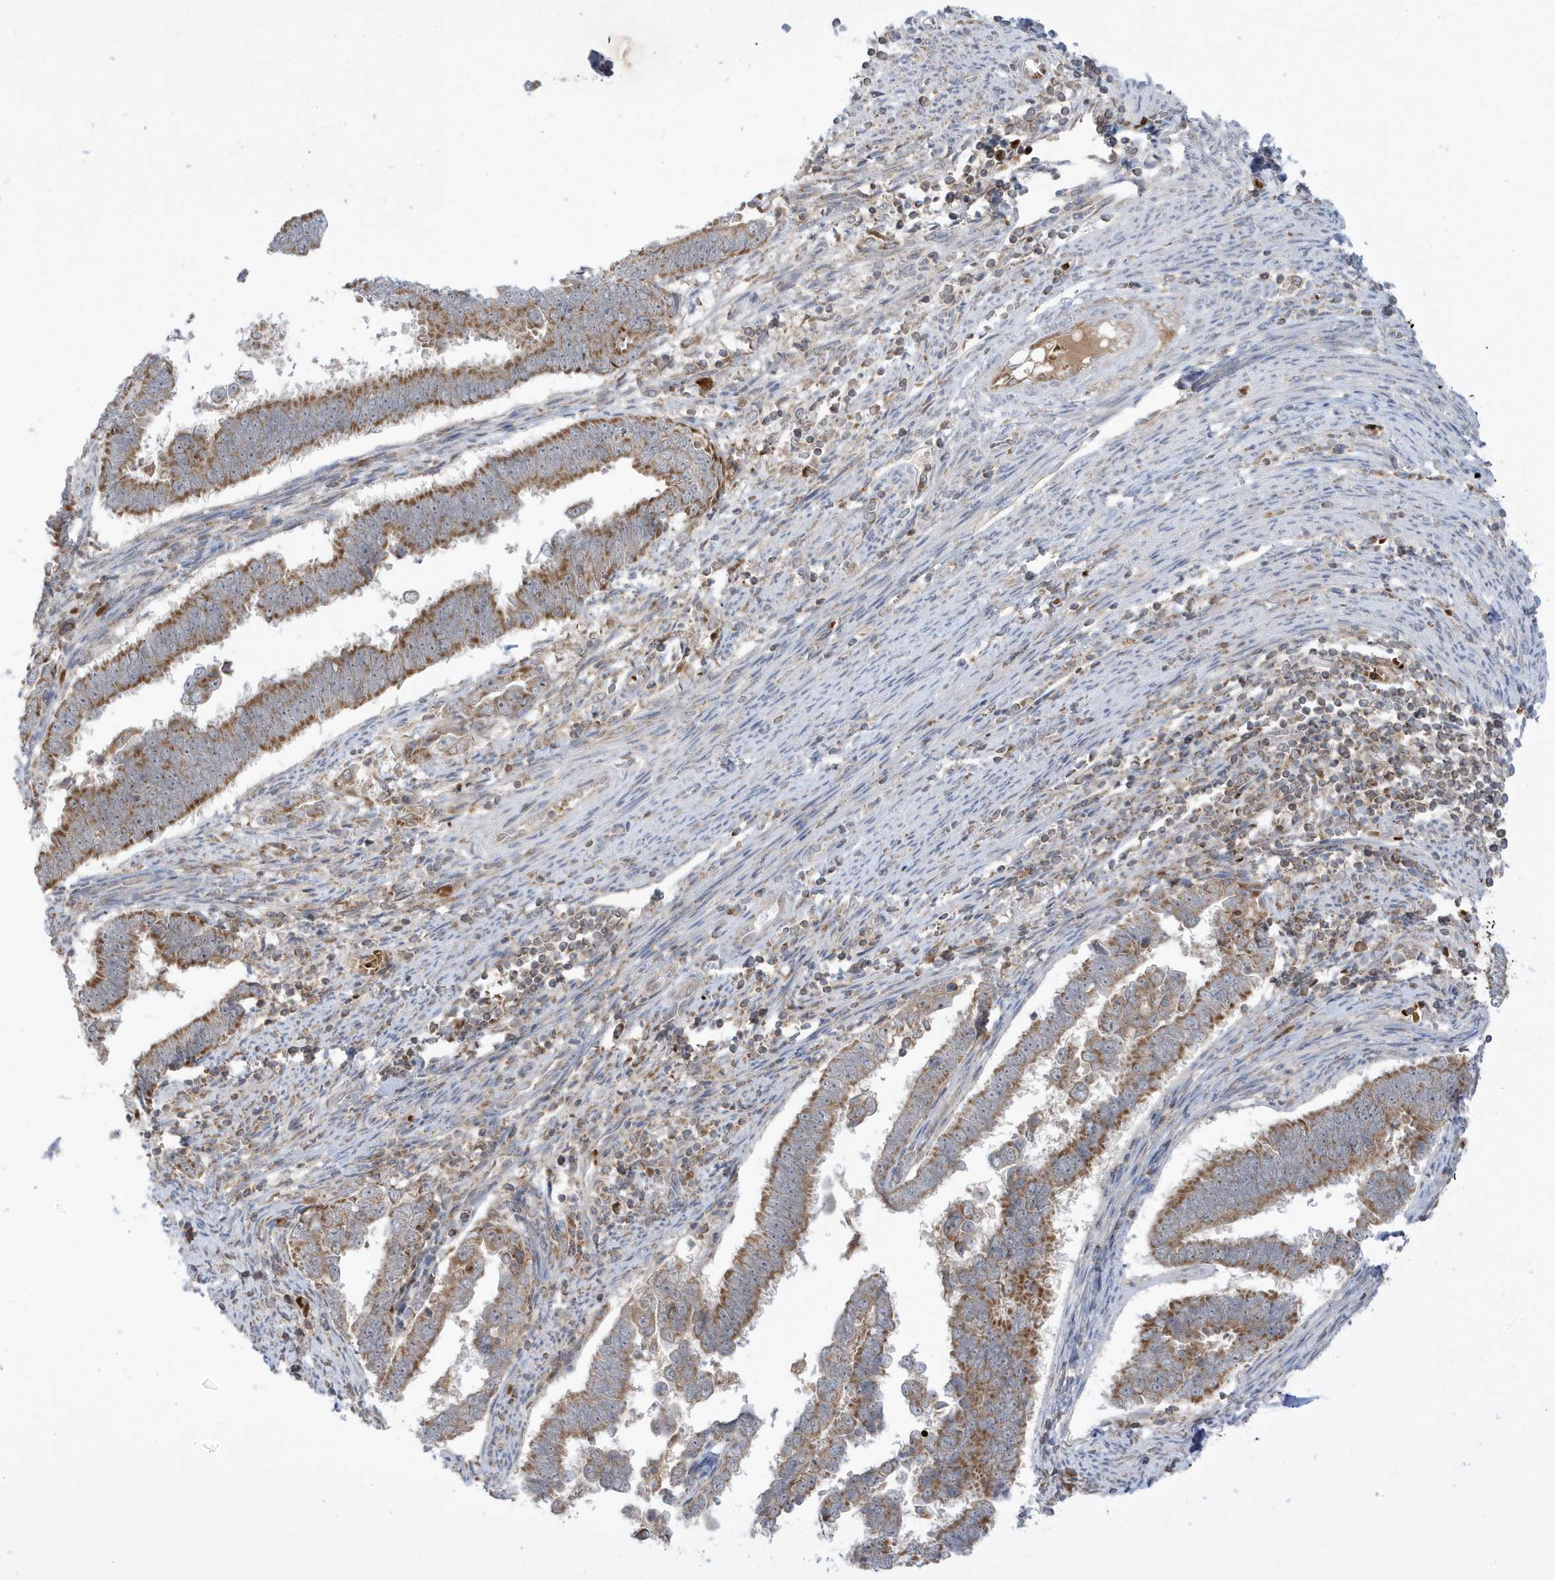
{"staining": {"intensity": "moderate", "quantity": ">75%", "location": "cytoplasmic/membranous"}, "tissue": "endometrial cancer", "cell_type": "Tumor cells", "image_type": "cancer", "snomed": [{"axis": "morphology", "description": "Adenocarcinoma, NOS"}, {"axis": "topography", "description": "Endometrium"}], "caption": "High-power microscopy captured an immunohistochemistry micrograph of endometrial cancer, revealing moderate cytoplasmic/membranous expression in about >75% of tumor cells. (Stains: DAB in brown, nuclei in blue, Microscopy: brightfield microscopy at high magnification).", "gene": "NPPC", "patient": {"sex": "female", "age": 75}}